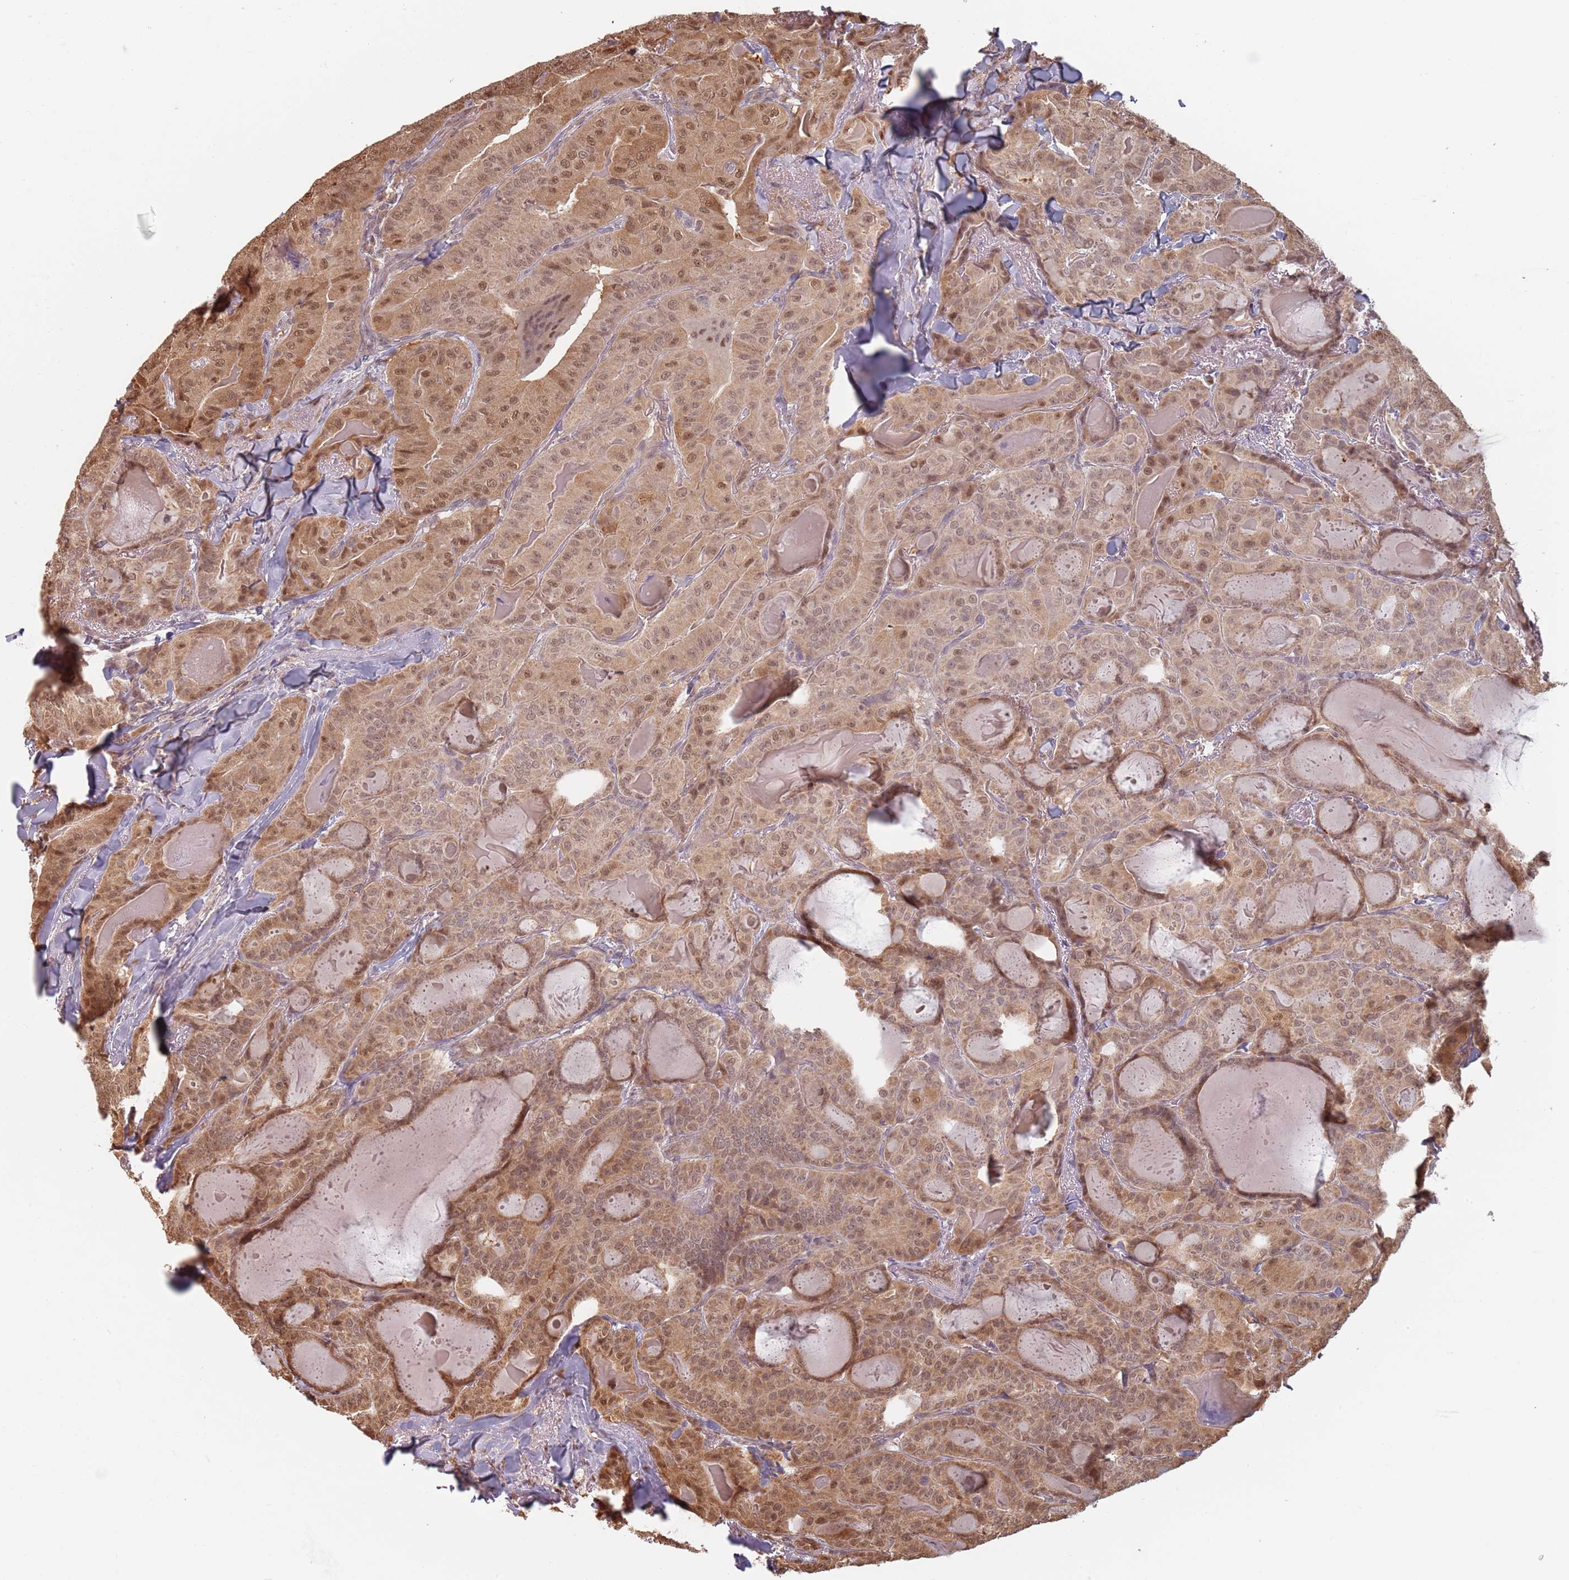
{"staining": {"intensity": "moderate", "quantity": ">75%", "location": "cytoplasmic/membranous,nuclear"}, "tissue": "thyroid cancer", "cell_type": "Tumor cells", "image_type": "cancer", "snomed": [{"axis": "morphology", "description": "Papillary adenocarcinoma, NOS"}, {"axis": "topography", "description": "Thyroid gland"}], "caption": "Papillary adenocarcinoma (thyroid) stained with DAB (3,3'-diaminobenzidine) immunohistochemistry exhibits medium levels of moderate cytoplasmic/membranous and nuclear expression in approximately >75% of tumor cells.", "gene": "PLSCR5", "patient": {"sex": "female", "age": 68}}